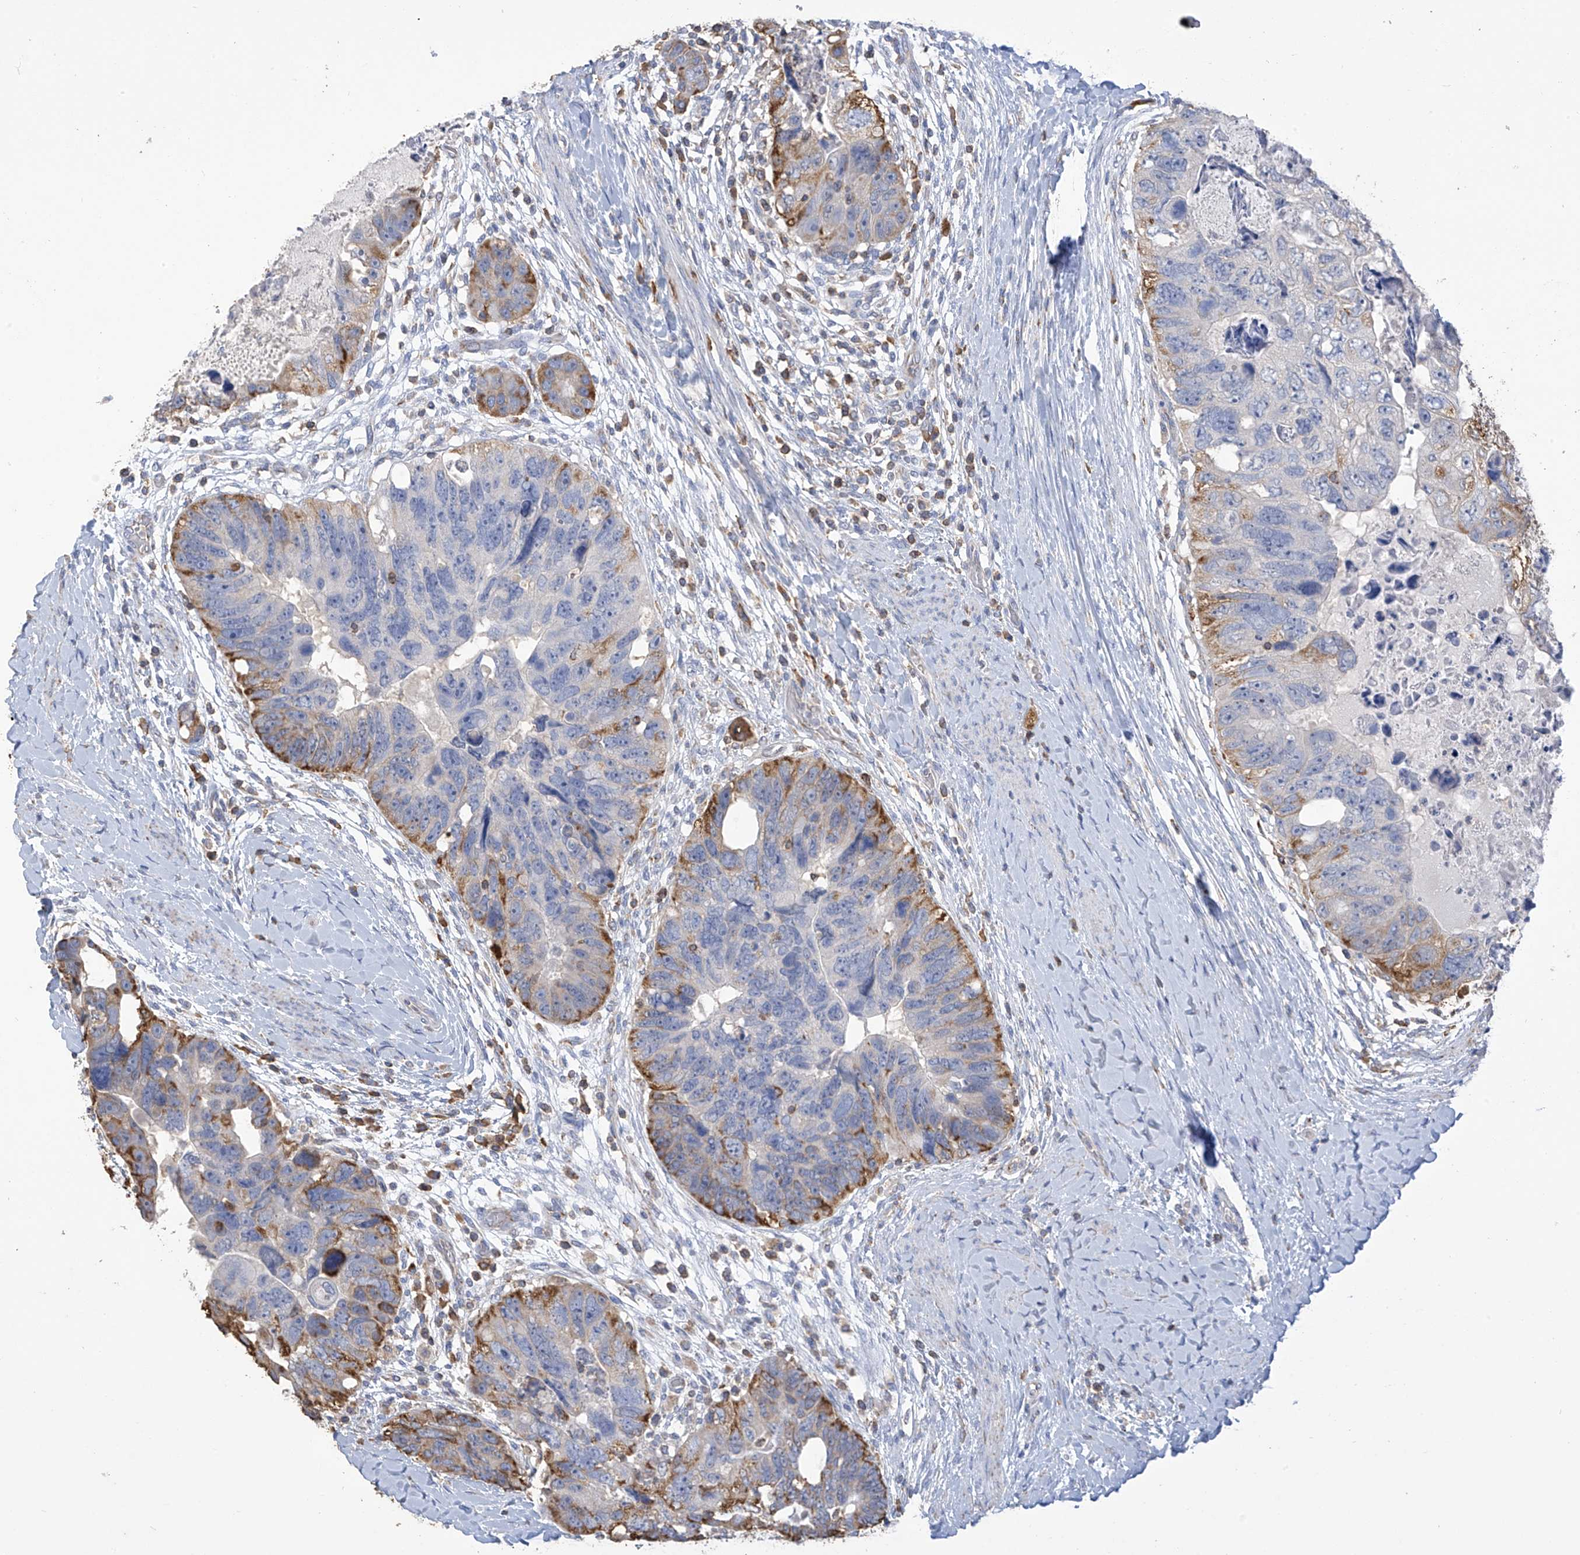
{"staining": {"intensity": "moderate", "quantity": "<25%", "location": "cytoplasmic/membranous"}, "tissue": "colorectal cancer", "cell_type": "Tumor cells", "image_type": "cancer", "snomed": [{"axis": "morphology", "description": "Adenocarcinoma, NOS"}, {"axis": "topography", "description": "Rectum"}], "caption": "A low amount of moderate cytoplasmic/membranous positivity is seen in approximately <25% of tumor cells in colorectal adenocarcinoma tissue.", "gene": "OGT", "patient": {"sex": "male", "age": 59}}